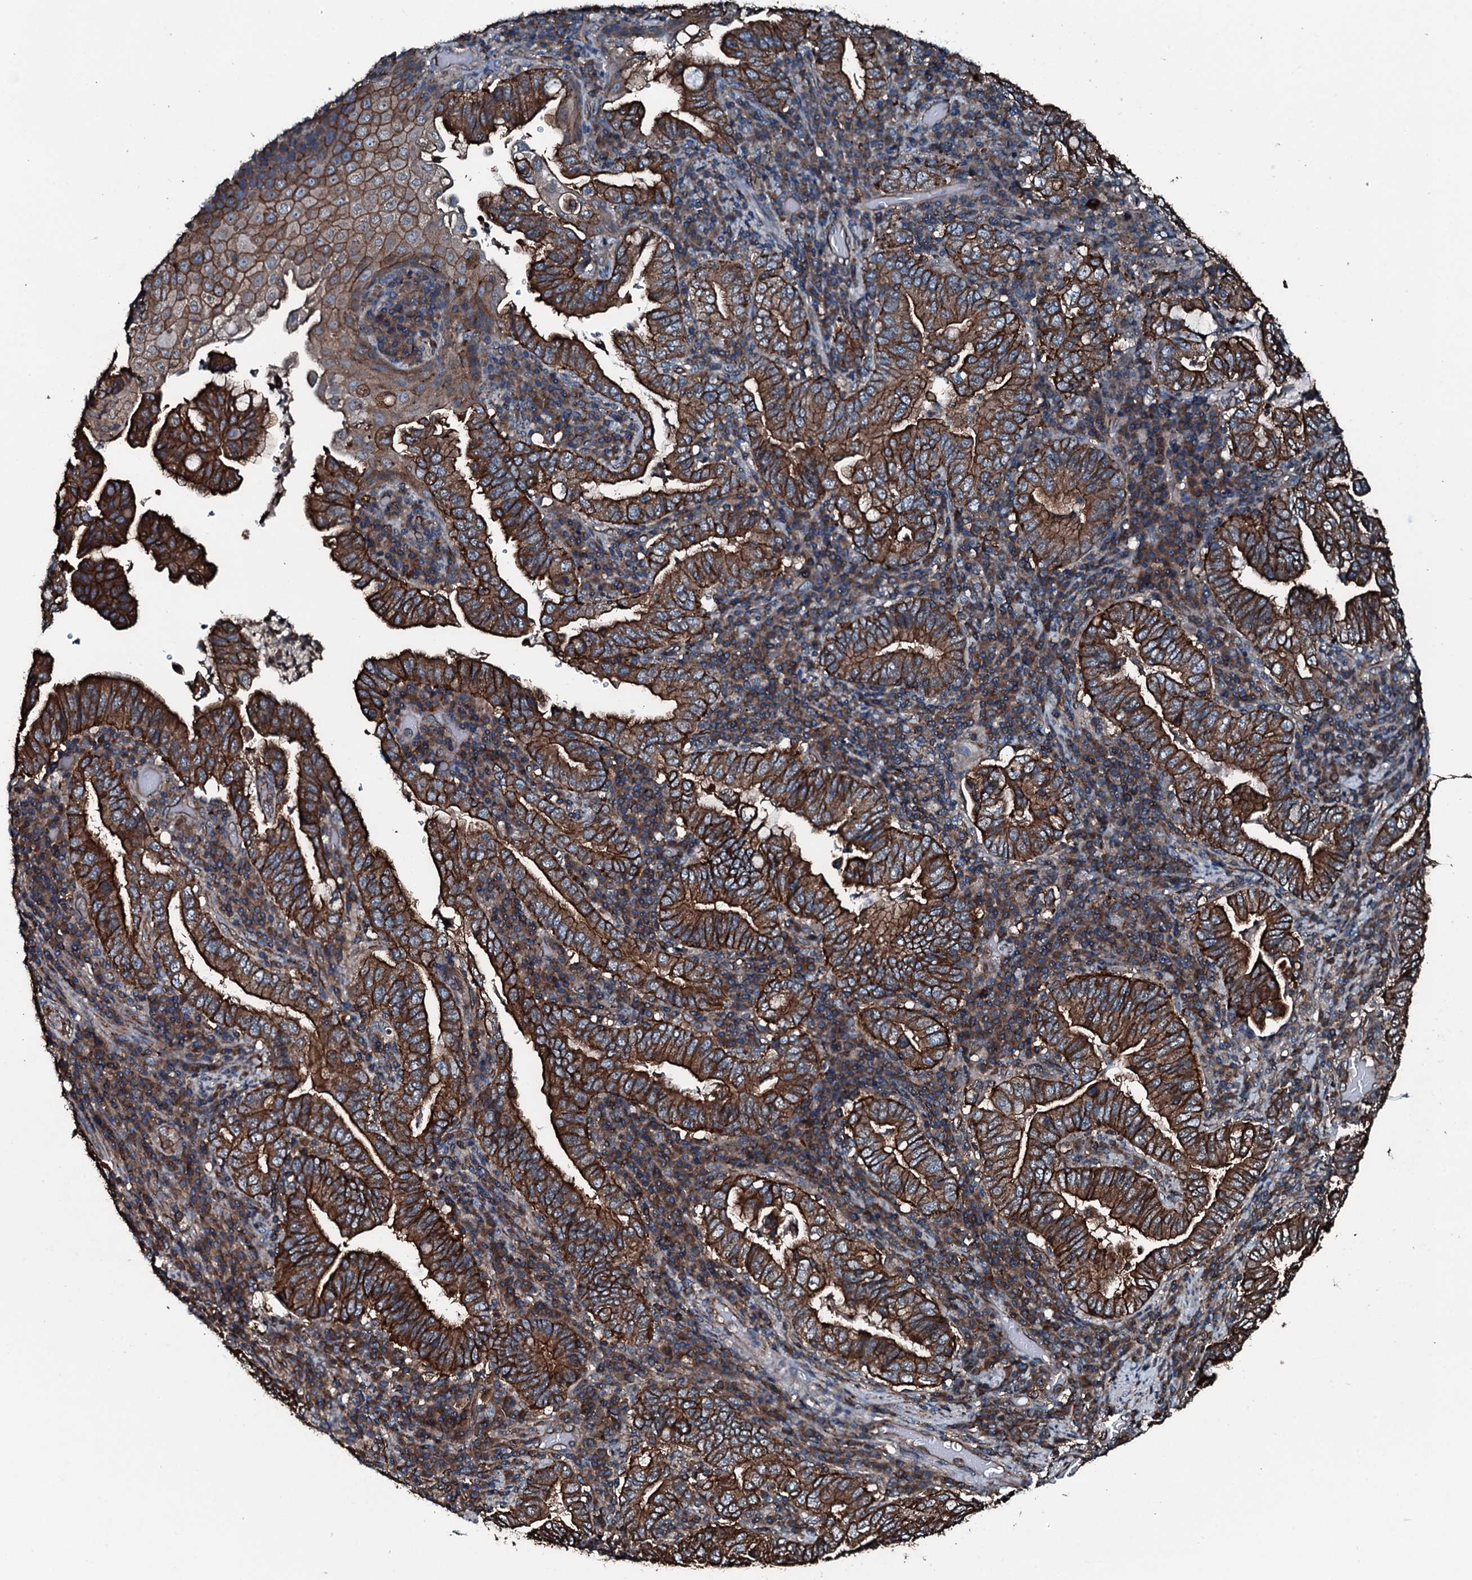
{"staining": {"intensity": "strong", "quantity": ">75%", "location": "cytoplasmic/membranous"}, "tissue": "stomach cancer", "cell_type": "Tumor cells", "image_type": "cancer", "snomed": [{"axis": "morphology", "description": "Normal tissue, NOS"}, {"axis": "morphology", "description": "Adenocarcinoma, NOS"}, {"axis": "topography", "description": "Esophagus"}, {"axis": "topography", "description": "Stomach, upper"}, {"axis": "topography", "description": "Peripheral nerve tissue"}], "caption": "Tumor cells exhibit high levels of strong cytoplasmic/membranous expression in approximately >75% of cells in stomach cancer (adenocarcinoma).", "gene": "SLC25A38", "patient": {"sex": "male", "age": 62}}